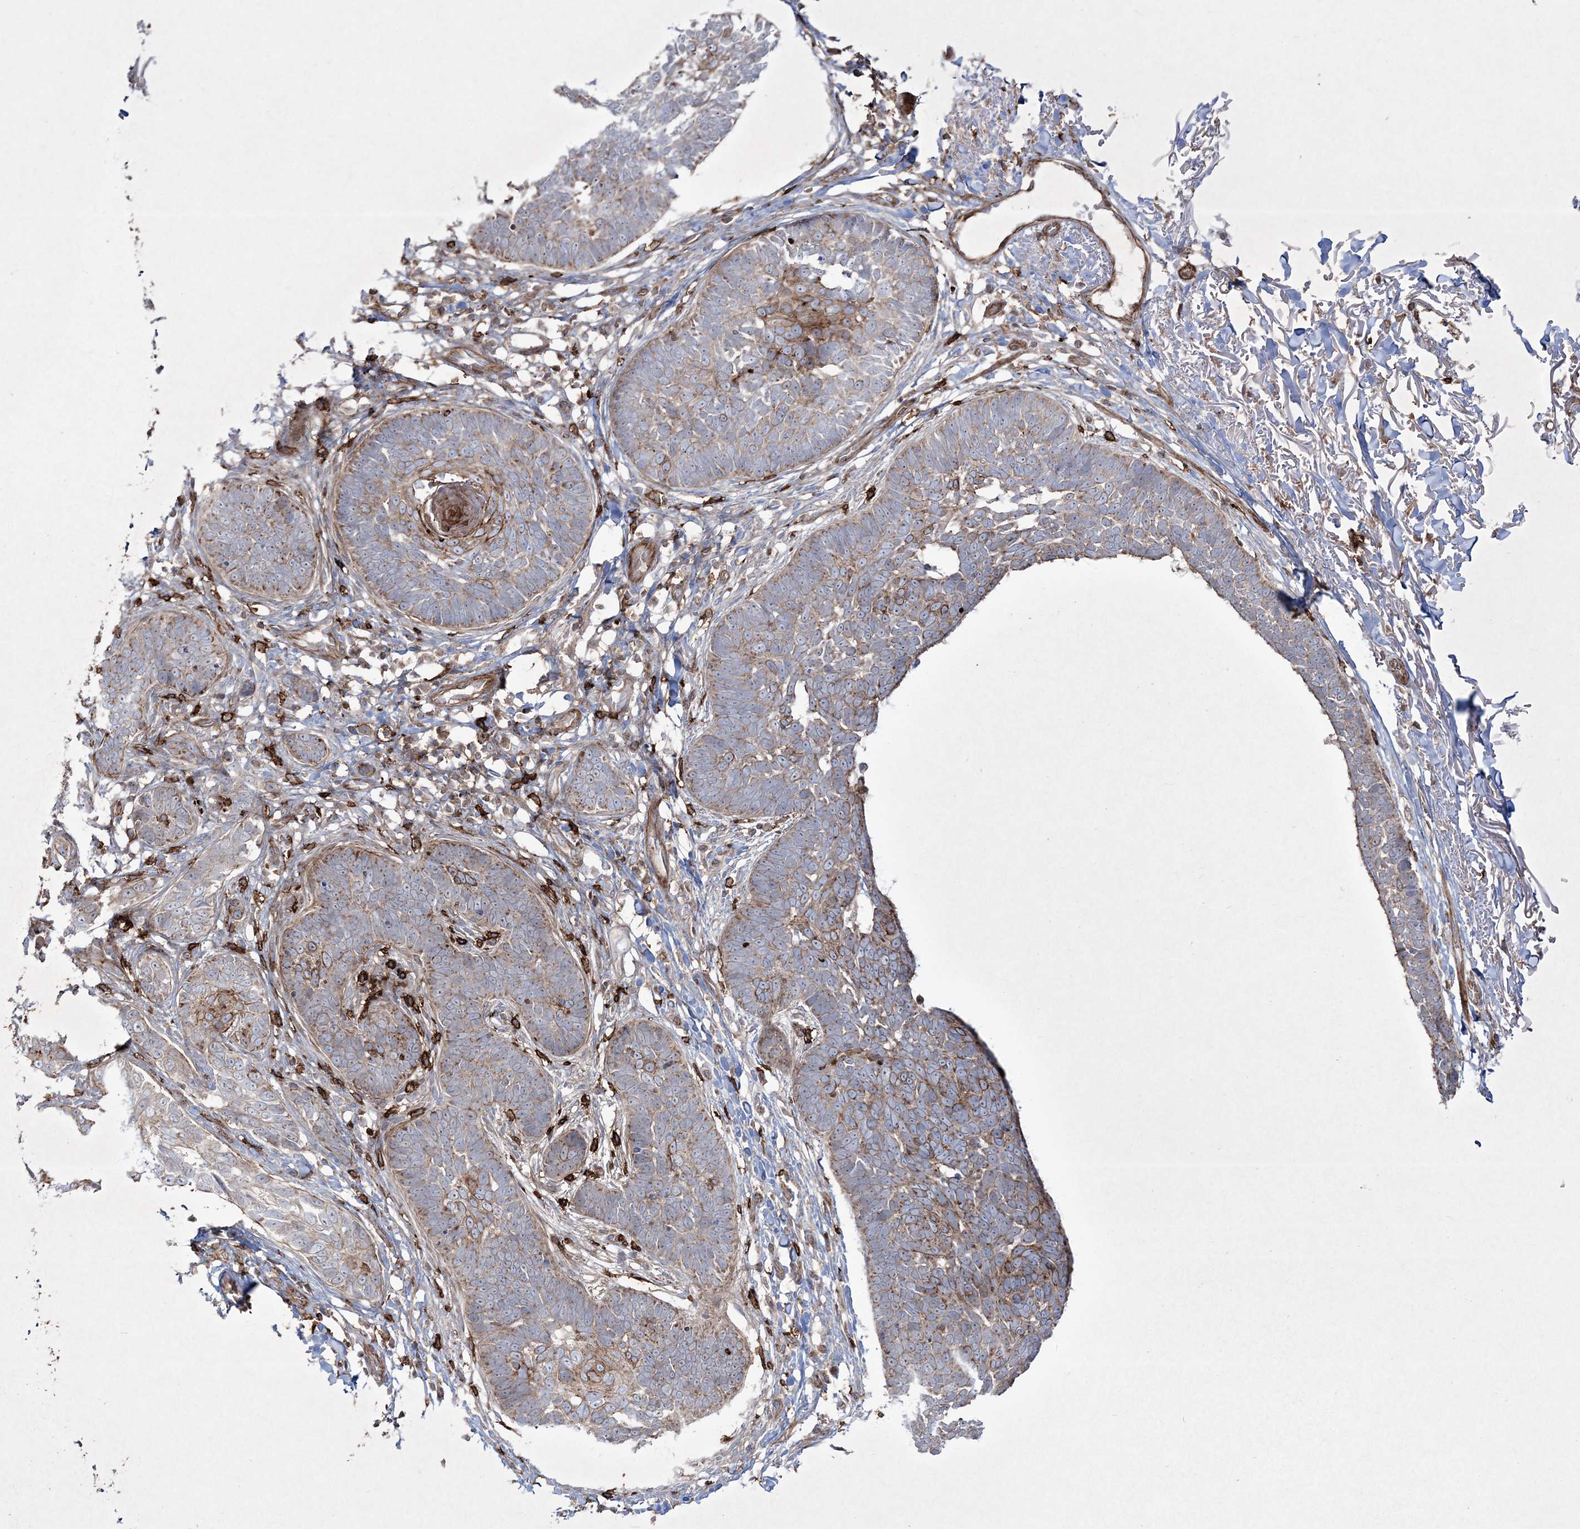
{"staining": {"intensity": "moderate", "quantity": "25%-75%", "location": "cytoplasmic/membranous"}, "tissue": "skin cancer", "cell_type": "Tumor cells", "image_type": "cancer", "snomed": [{"axis": "morphology", "description": "Normal tissue, NOS"}, {"axis": "morphology", "description": "Basal cell carcinoma"}, {"axis": "topography", "description": "Skin"}], "caption": "The immunohistochemical stain labels moderate cytoplasmic/membranous positivity in tumor cells of skin basal cell carcinoma tissue.", "gene": "RICTOR", "patient": {"sex": "male", "age": 77}}